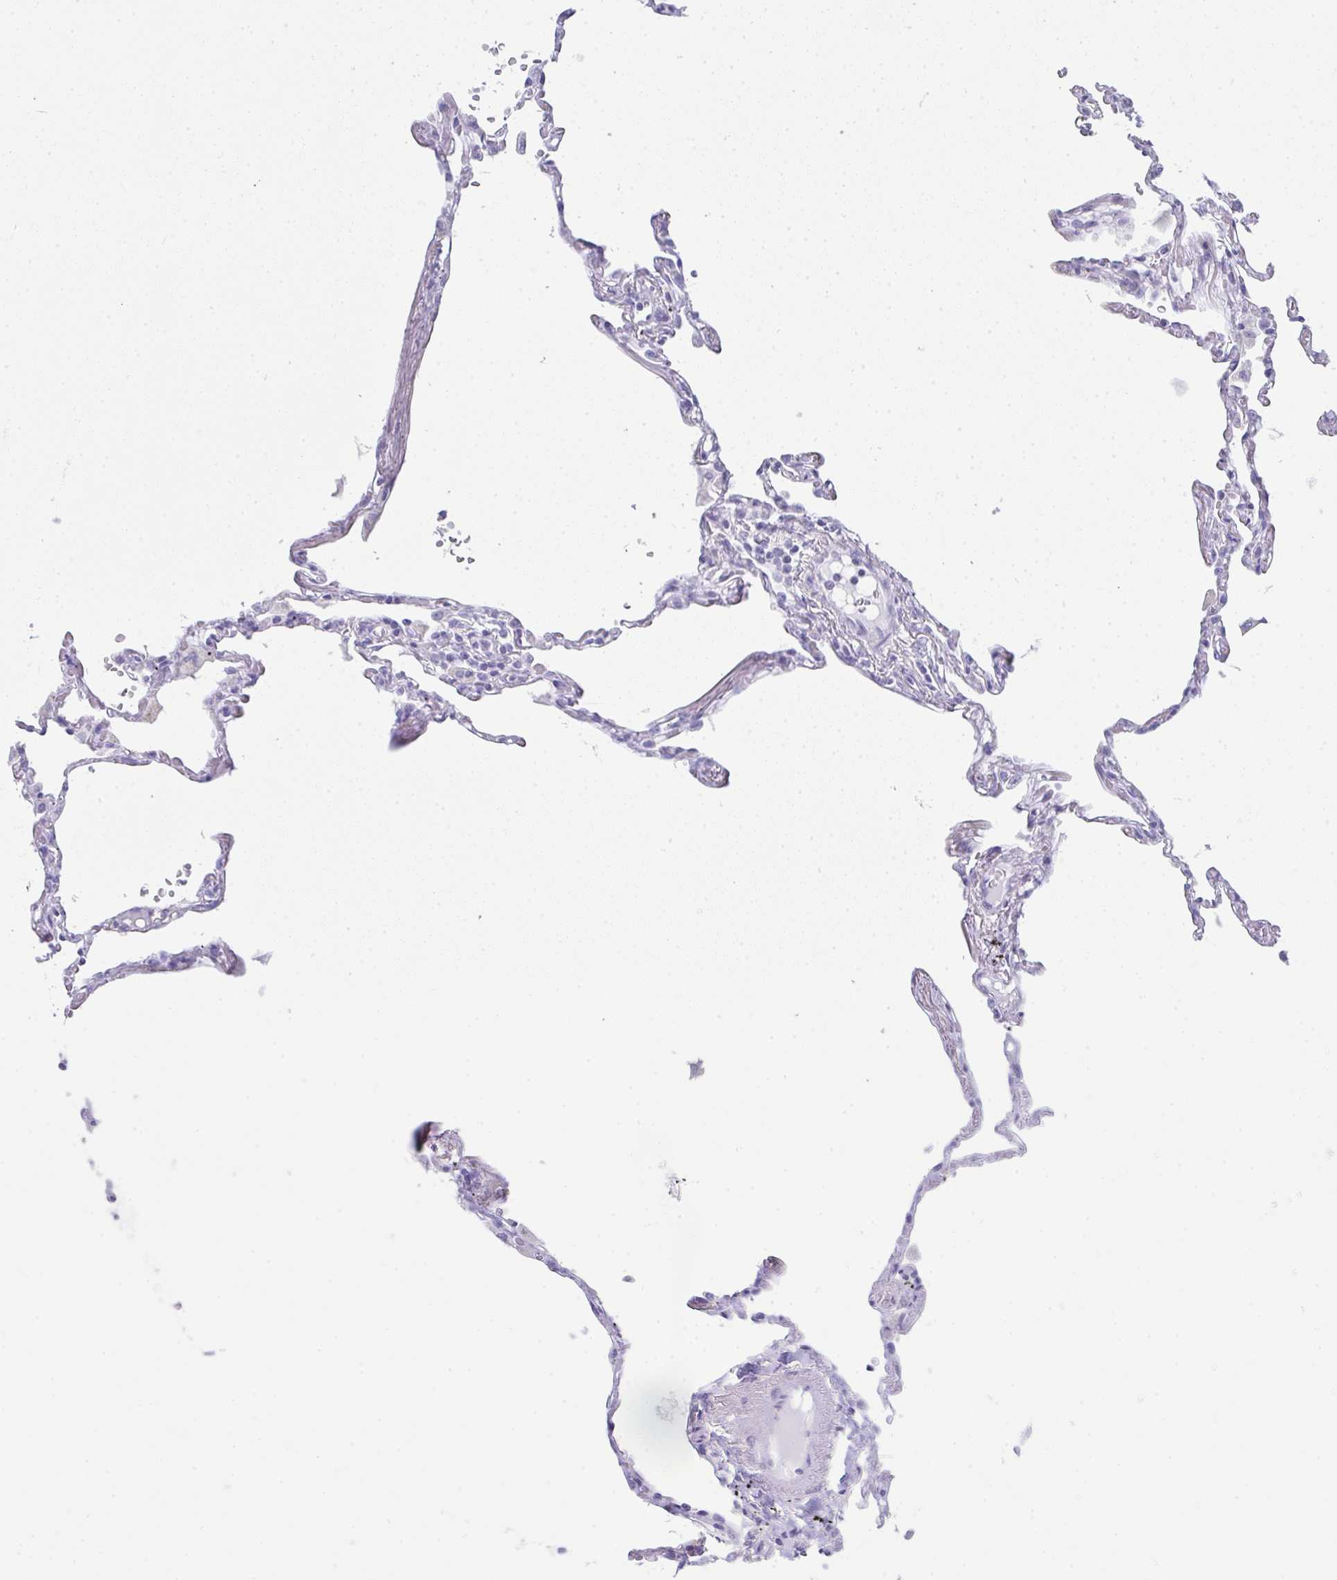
{"staining": {"intensity": "negative", "quantity": "none", "location": "none"}, "tissue": "lung", "cell_type": "Alveolar cells", "image_type": "normal", "snomed": [{"axis": "morphology", "description": "Normal tissue, NOS"}, {"axis": "topography", "description": "Lung"}], "caption": "Histopathology image shows no significant protein positivity in alveolar cells of normal lung.", "gene": "RLF", "patient": {"sex": "female", "age": 67}}